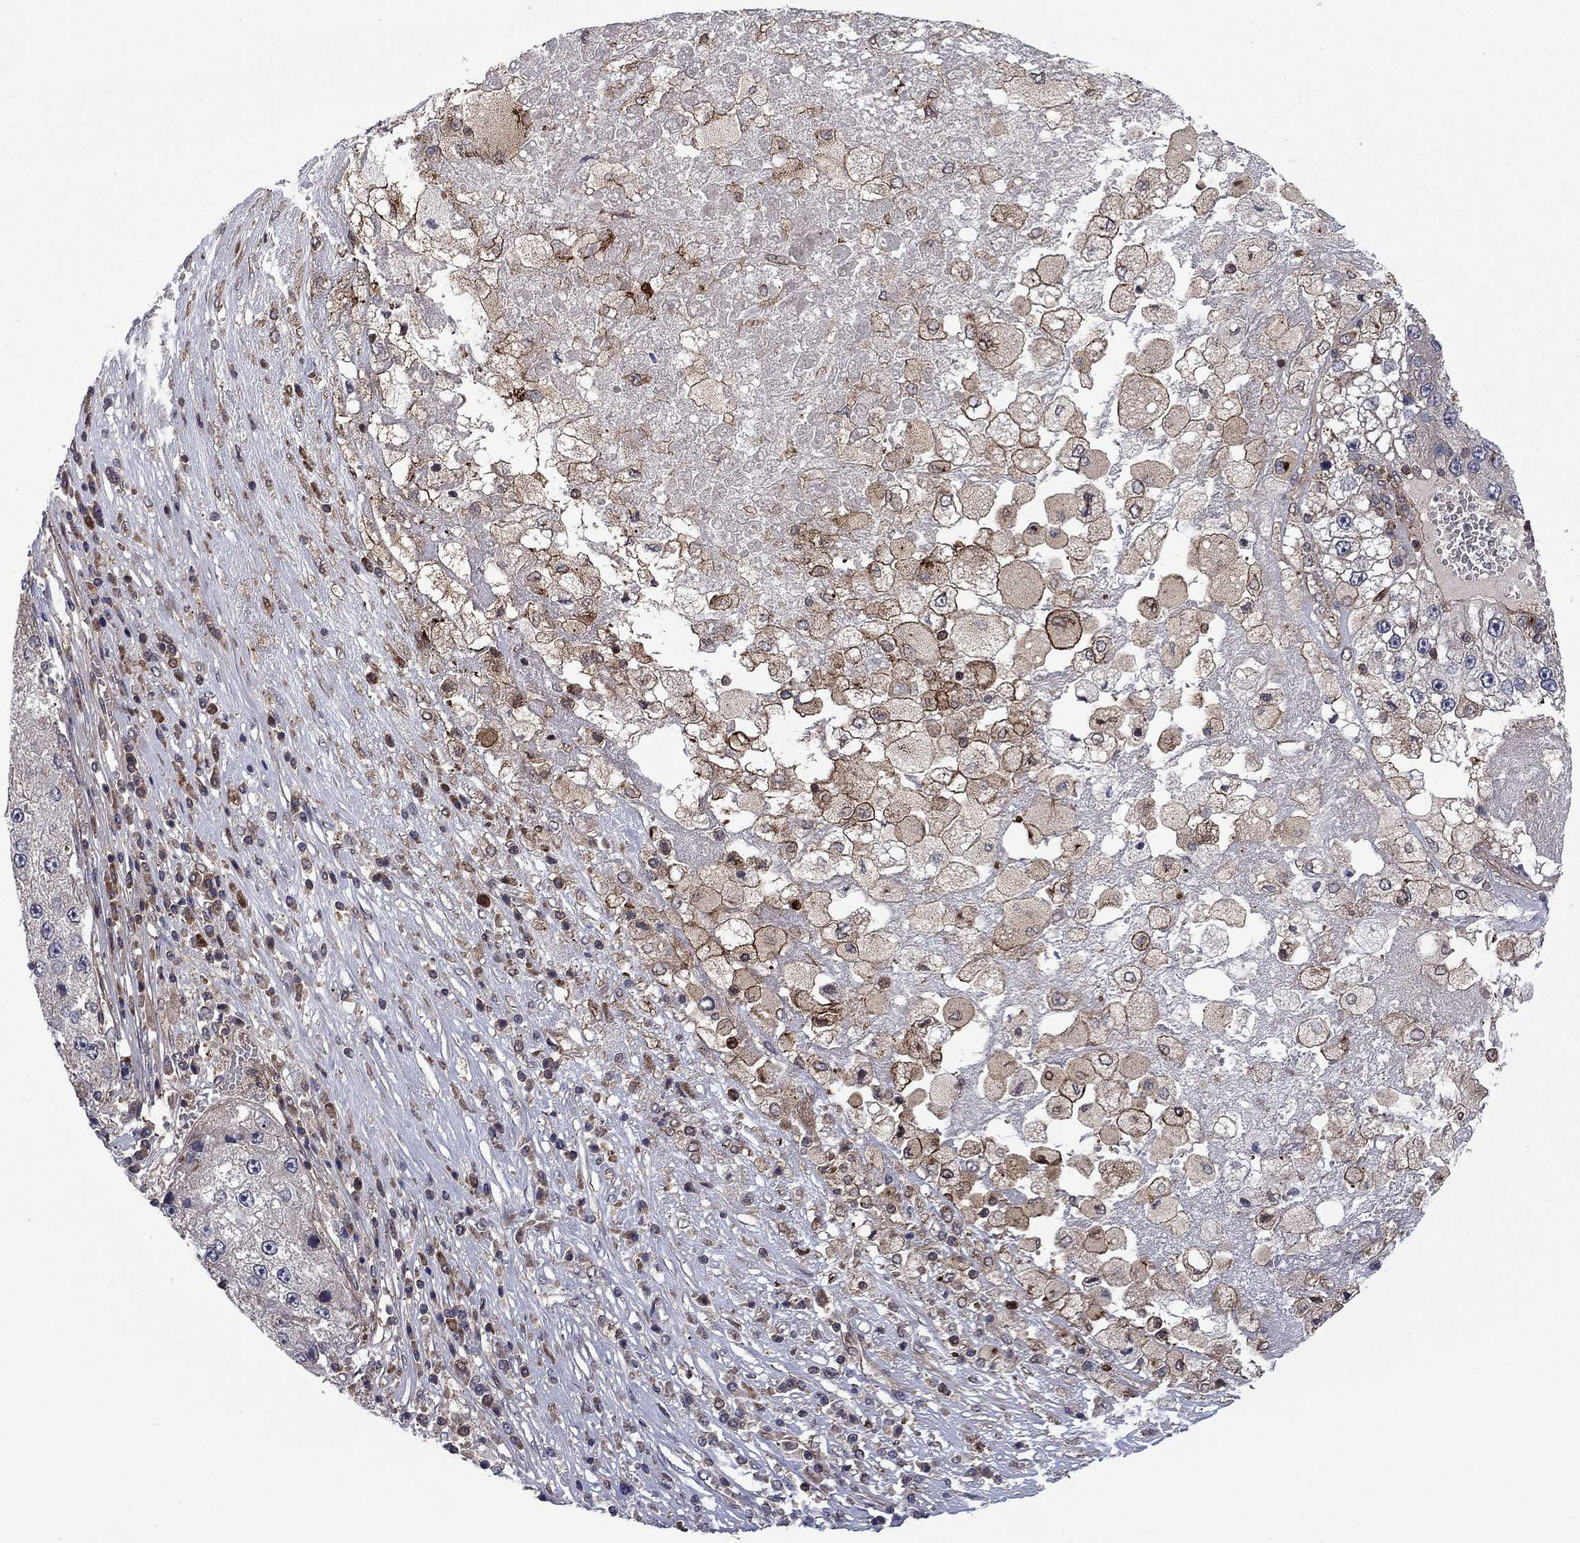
{"staining": {"intensity": "negative", "quantity": "none", "location": "none"}, "tissue": "liver cancer", "cell_type": "Tumor cells", "image_type": "cancer", "snomed": [{"axis": "morphology", "description": "Carcinoma, Hepatocellular, NOS"}, {"axis": "topography", "description": "Liver"}], "caption": "There is no significant positivity in tumor cells of hepatocellular carcinoma (liver).", "gene": "HDAC4", "patient": {"sex": "female", "age": 73}}